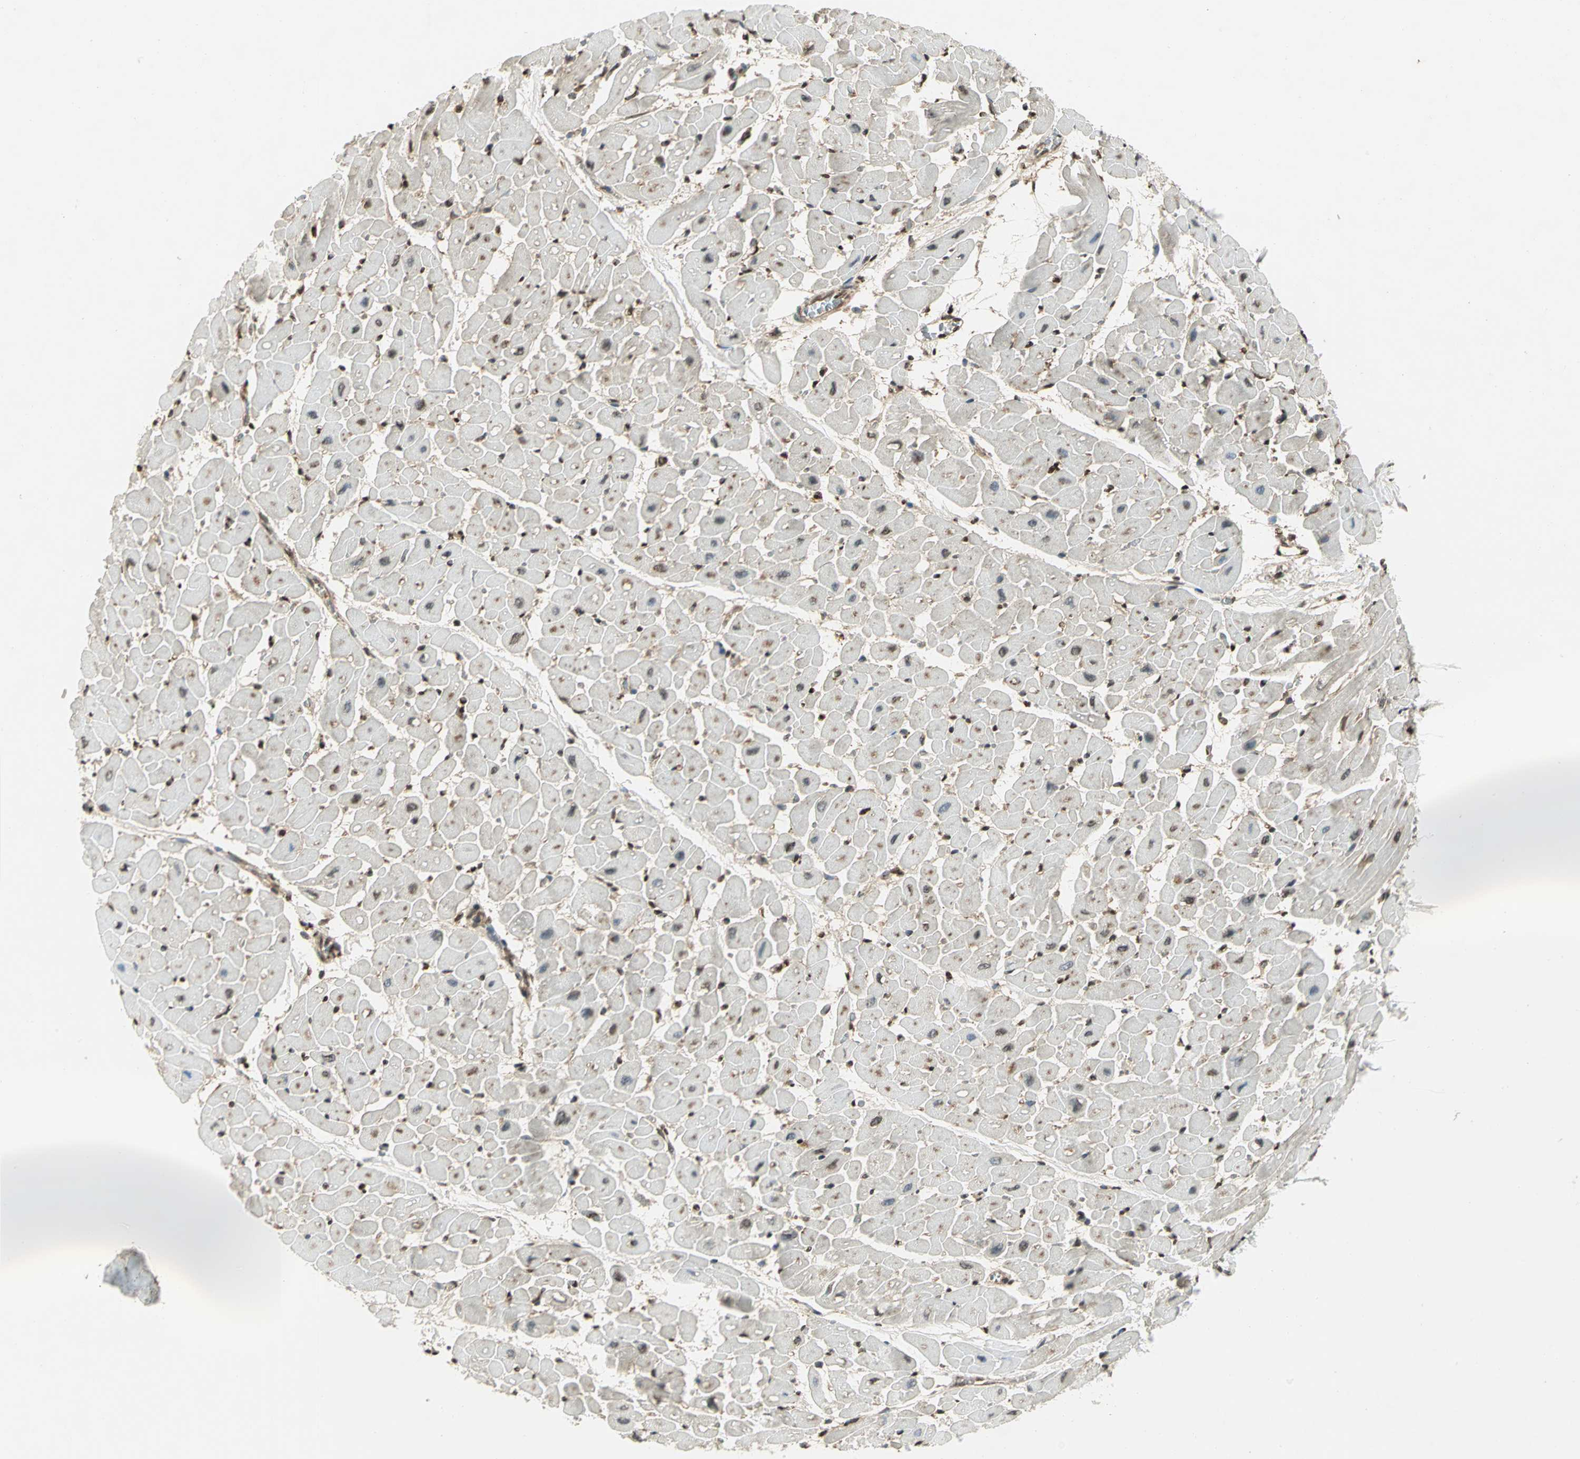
{"staining": {"intensity": "moderate", "quantity": "25%-75%", "location": "nuclear"}, "tissue": "heart muscle", "cell_type": "Cardiomyocytes", "image_type": "normal", "snomed": [{"axis": "morphology", "description": "Normal tissue, NOS"}, {"axis": "topography", "description": "Heart"}], "caption": "Protein analysis of unremarkable heart muscle displays moderate nuclear staining in about 25%-75% of cardiomyocytes. Immunohistochemistry (ihc) stains the protein in brown and the nuclei are stained blue.", "gene": "LGALS3", "patient": {"sex": "male", "age": 45}}